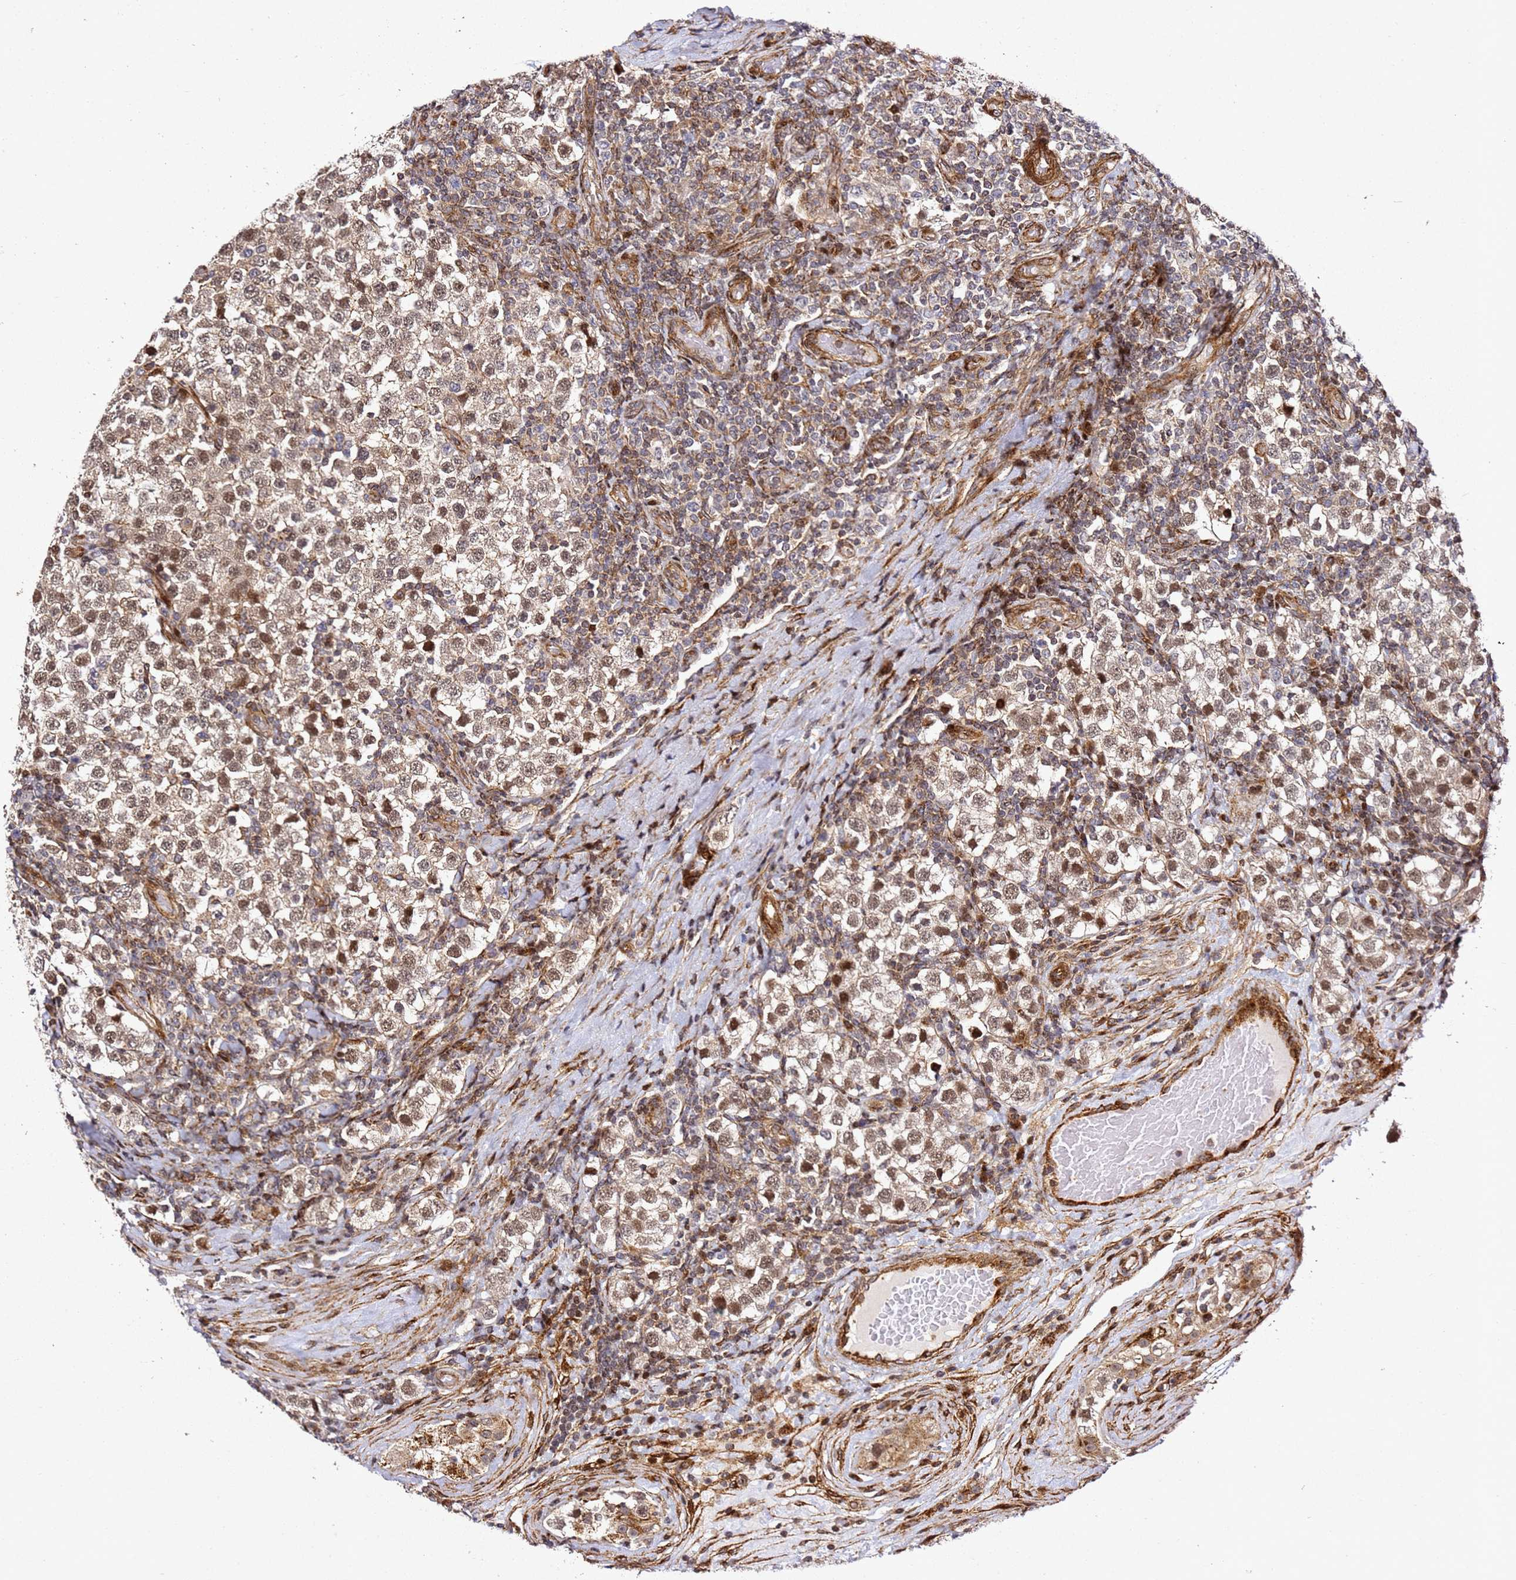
{"staining": {"intensity": "moderate", "quantity": ">75%", "location": "nuclear"}, "tissue": "testis cancer", "cell_type": "Tumor cells", "image_type": "cancer", "snomed": [{"axis": "morphology", "description": "Seminoma, NOS"}, {"axis": "topography", "description": "Testis"}], "caption": "Seminoma (testis) was stained to show a protein in brown. There is medium levels of moderate nuclear expression in about >75% of tumor cells. (IHC, brightfield microscopy, high magnification).", "gene": "ZNF296", "patient": {"sex": "male", "age": 34}}